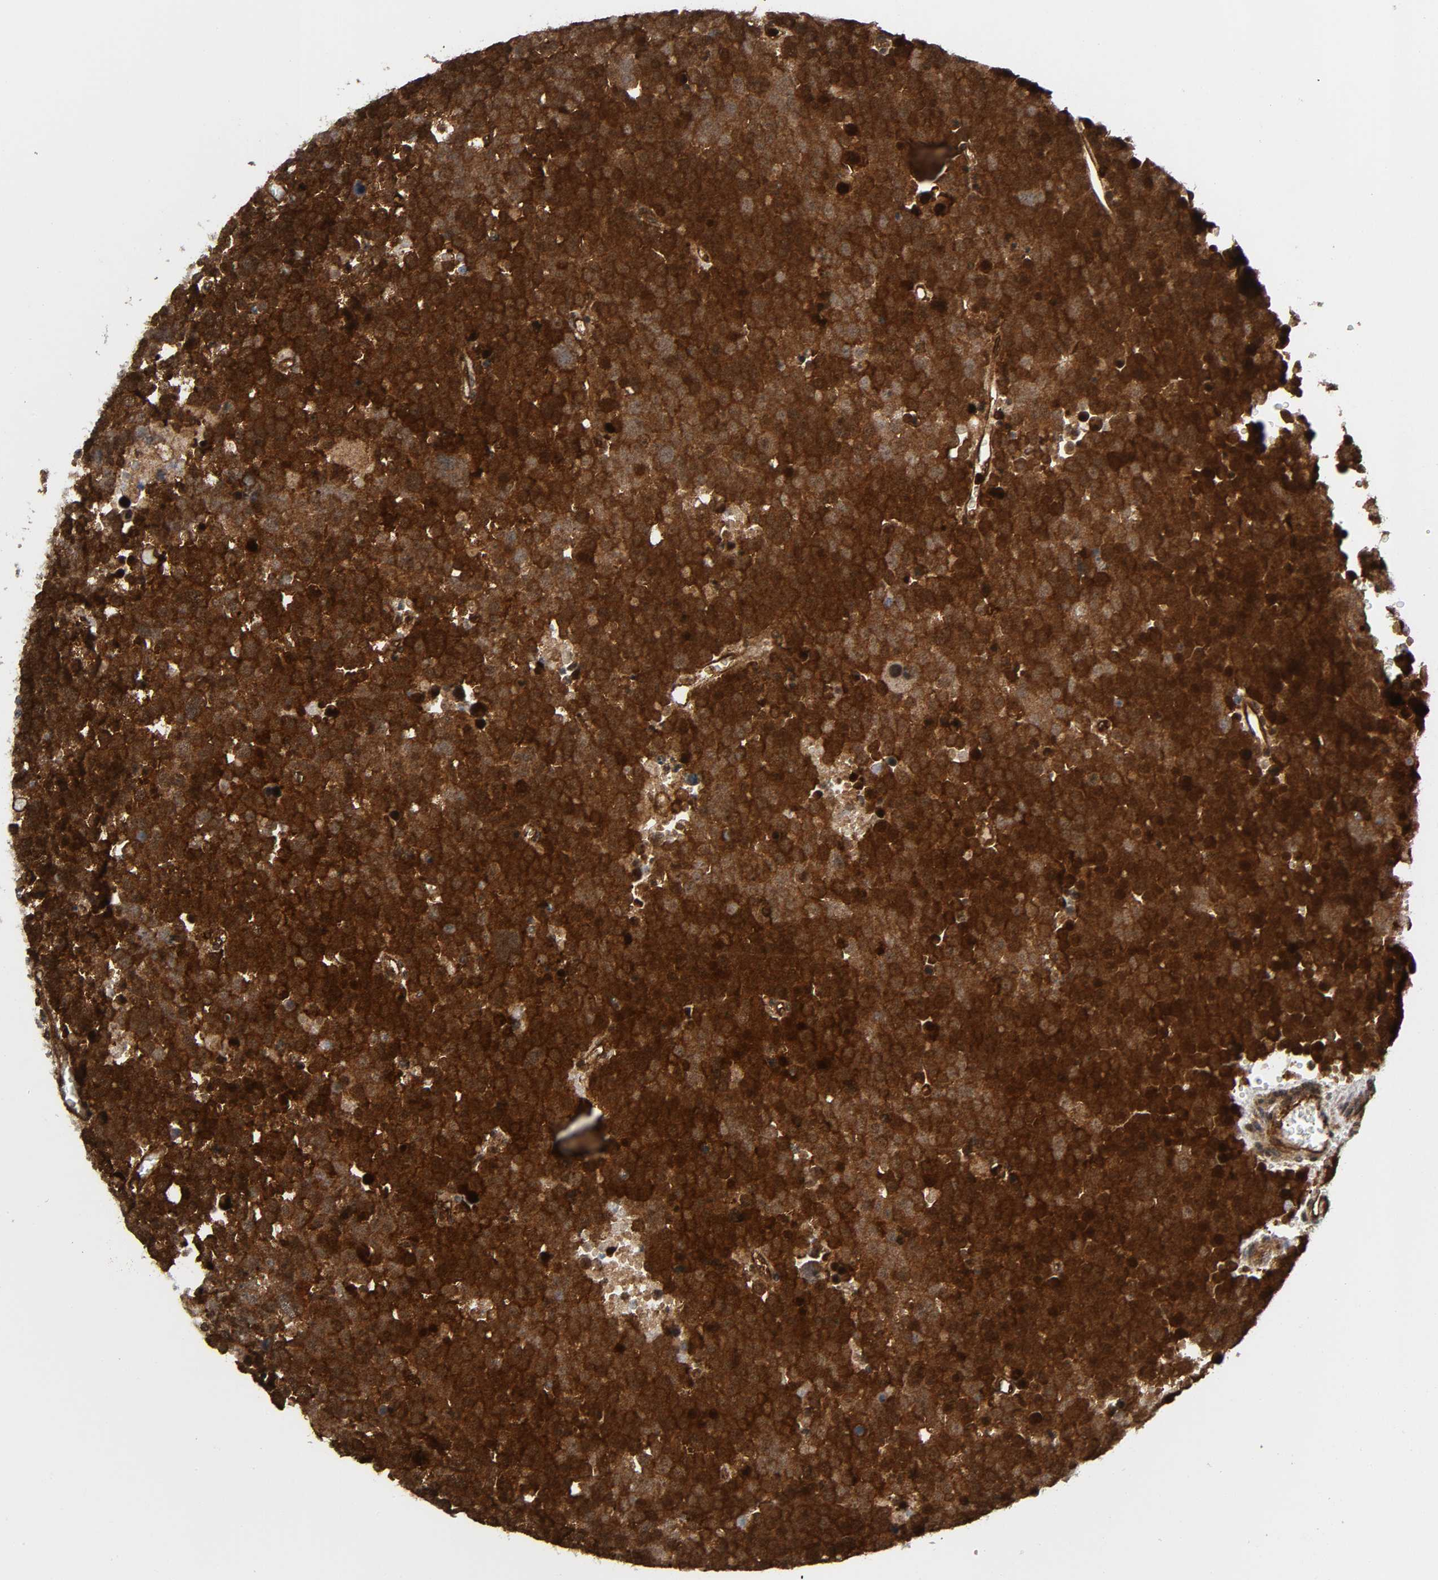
{"staining": {"intensity": "strong", "quantity": ">75%", "location": "cytoplasmic/membranous"}, "tissue": "testis cancer", "cell_type": "Tumor cells", "image_type": "cancer", "snomed": [{"axis": "morphology", "description": "Seminoma, NOS"}, {"axis": "topography", "description": "Testis"}], "caption": "Immunohistochemical staining of human testis cancer demonstrates strong cytoplasmic/membranous protein expression in approximately >75% of tumor cells. (IHC, brightfield microscopy, high magnification).", "gene": "MAPK1", "patient": {"sex": "male", "age": 71}}